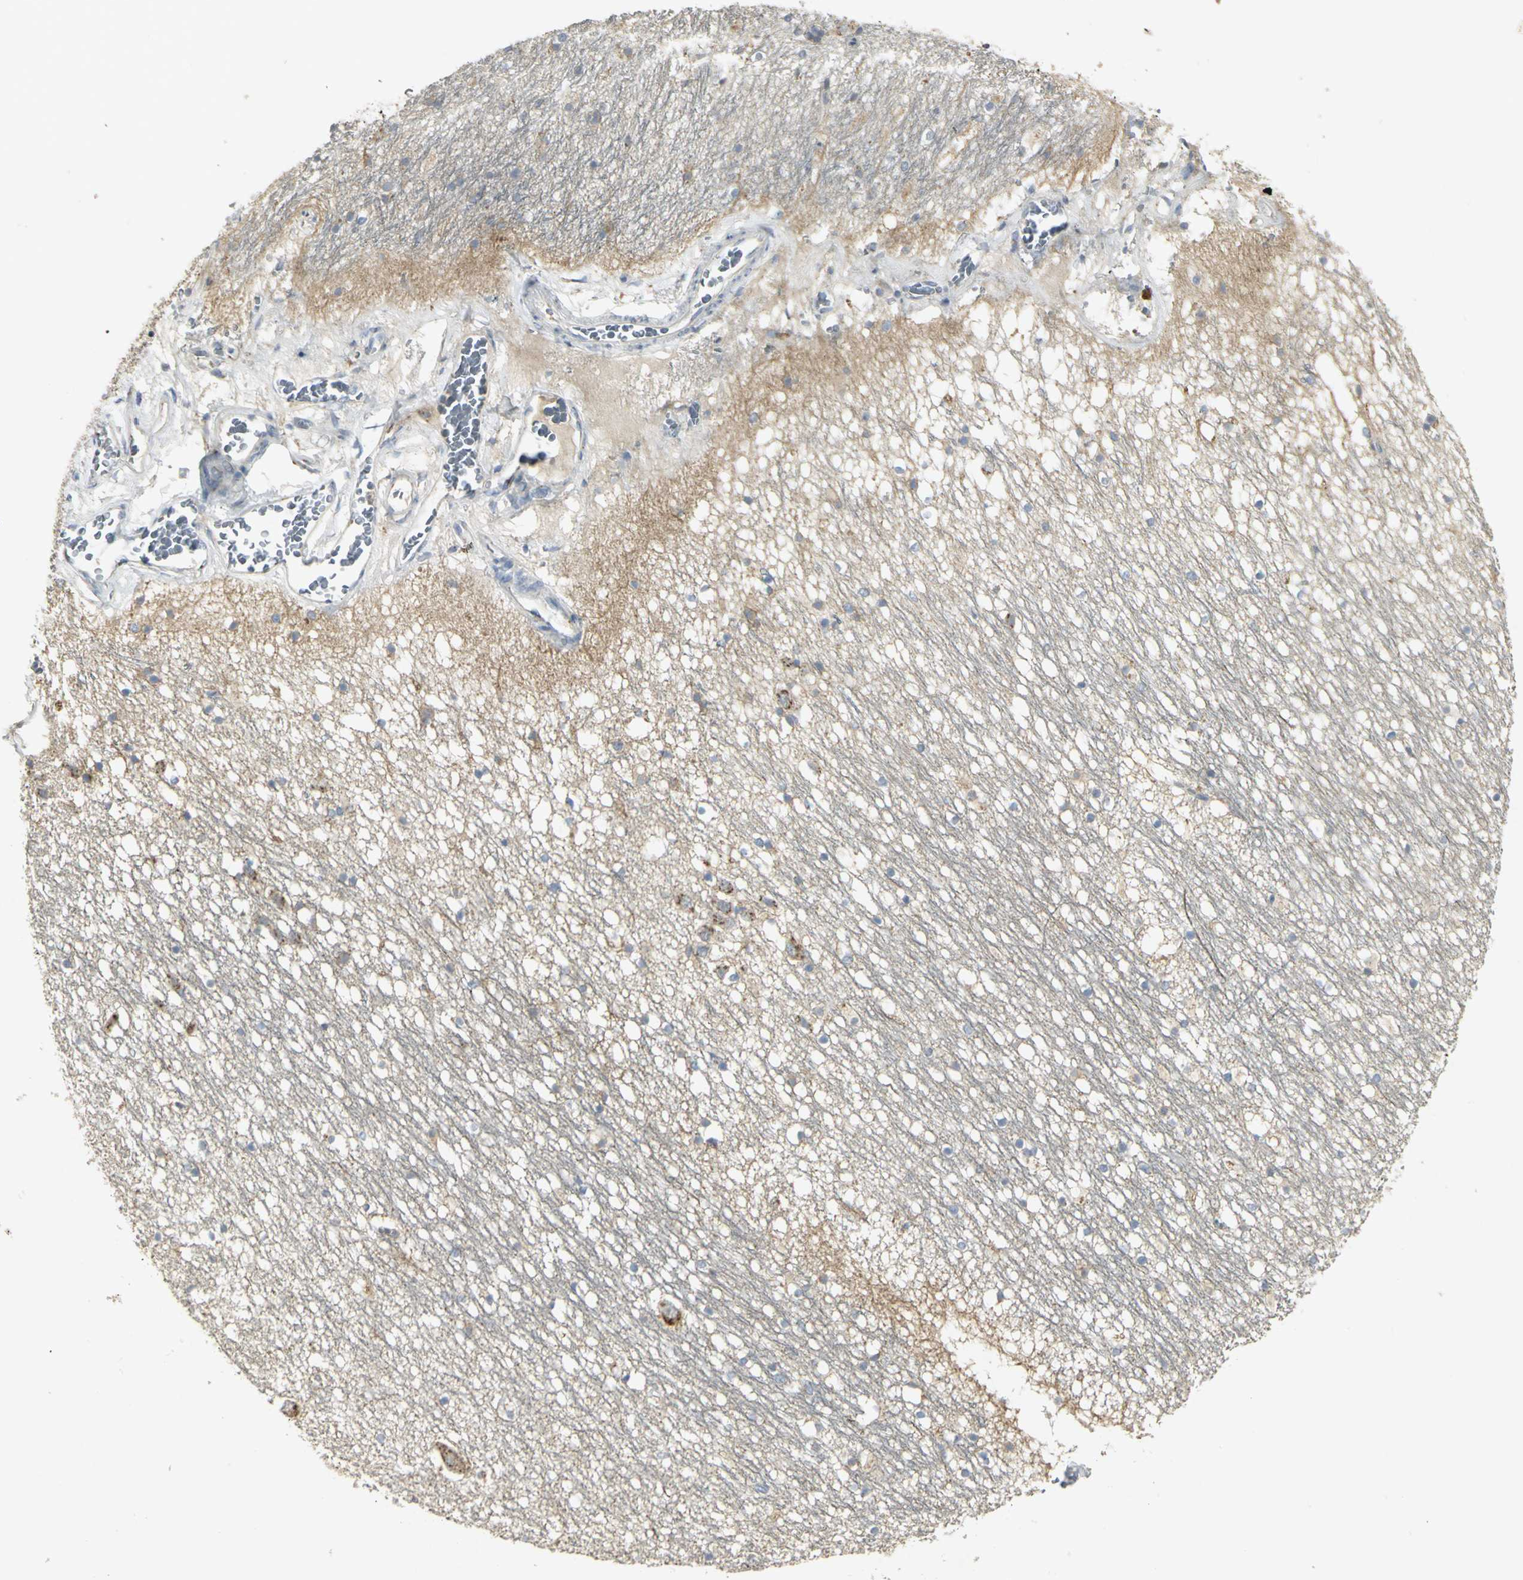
{"staining": {"intensity": "moderate", "quantity": "<25%", "location": "cytoplasmic/membranous"}, "tissue": "hippocampus", "cell_type": "Glial cells", "image_type": "normal", "snomed": [{"axis": "morphology", "description": "Normal tissue, NOS"}, {"axis": "topography", "description": "Hippocampus"}], "caption": "DAB (3,3'-diaminobenzidine) immunohistochemical staining of unremarkable human hippocampus exhibits moderate cytoplasmic/membranous protein expression in approximately <25% of glial cells. (IHC, brightfield microscopy, high magnification).", "gene": "TM9SF2", "patient": {"sex": "male", "age": 45}}